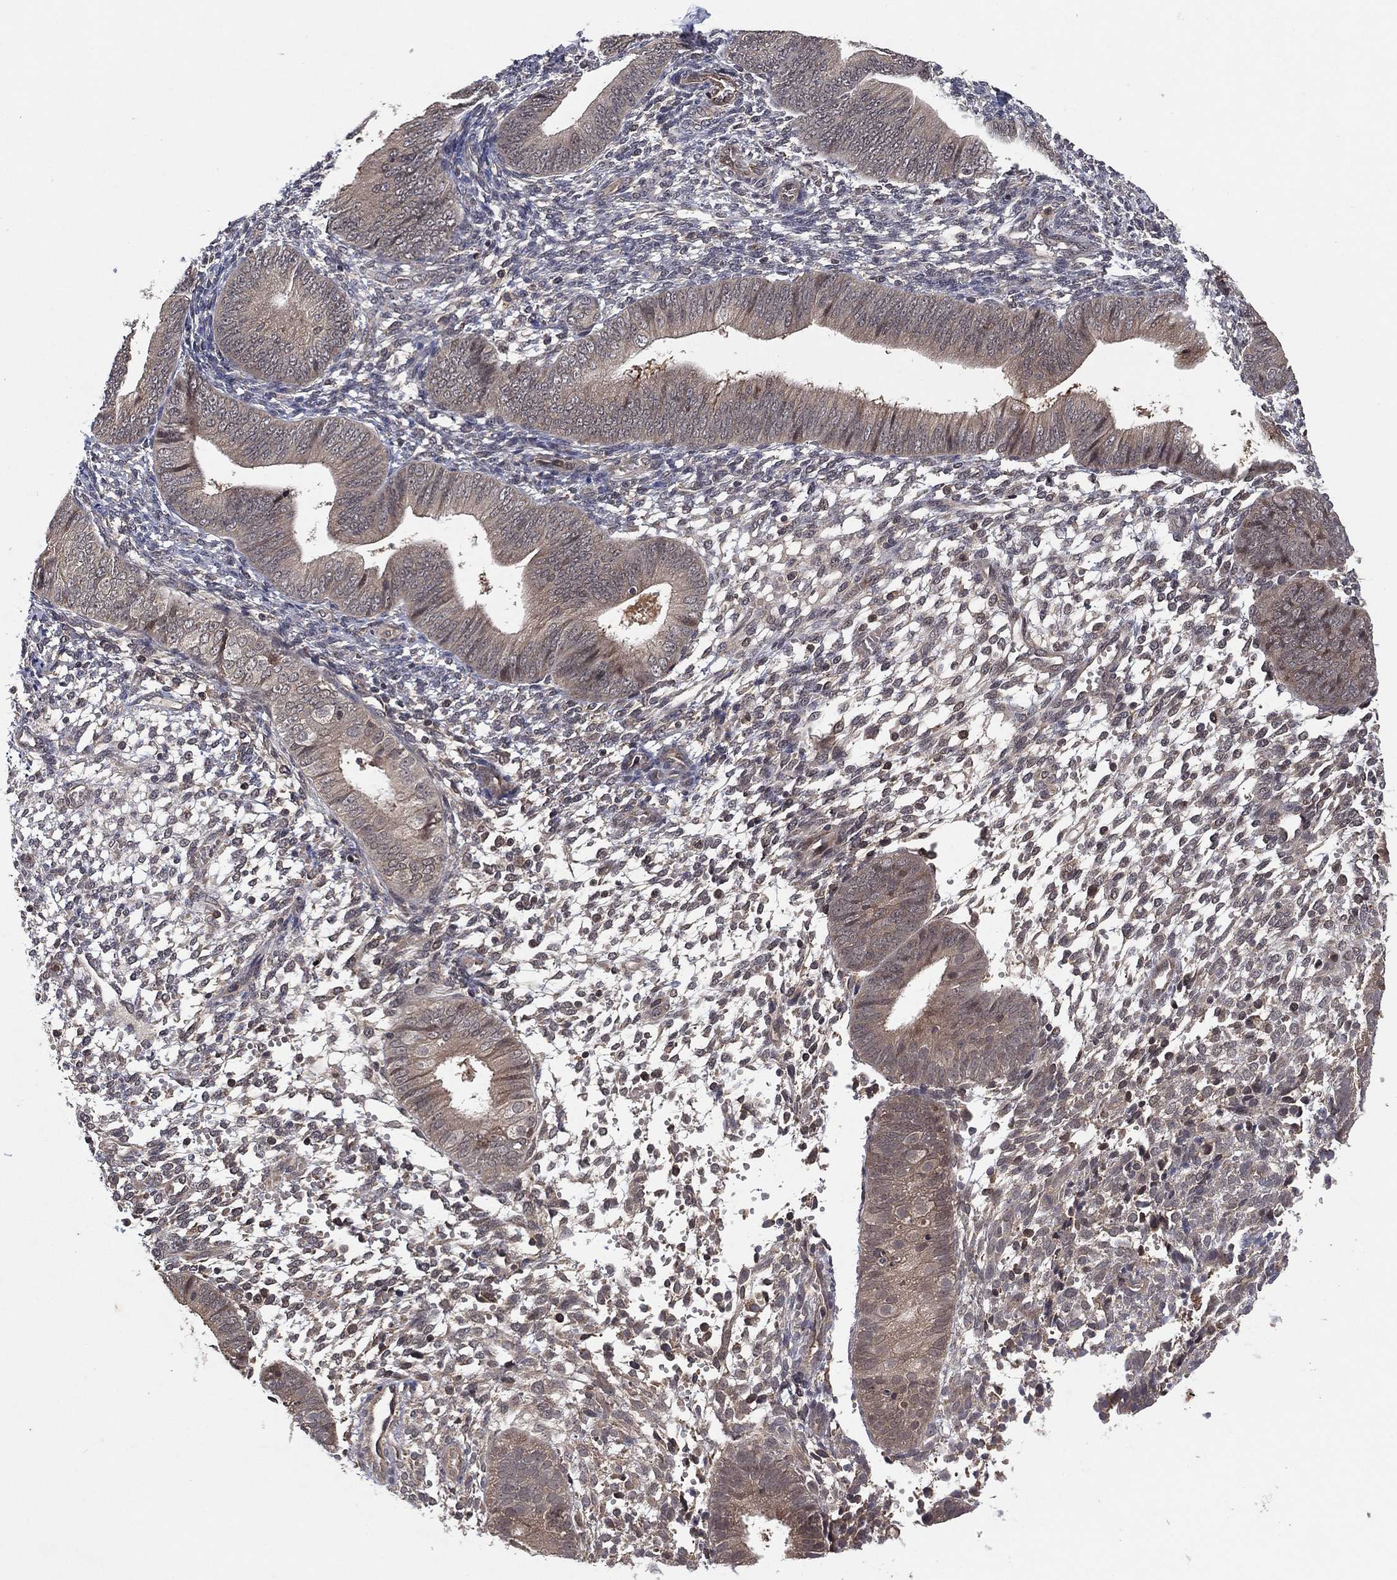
{"staining": {"intensity": "negative", "quantity": "none", "location": "none"}, "tissue": "endometrium", "cell_type": "Cells in endometrial stroma", "image_type": "normal", "snomed": [{"axis": "morphology", "description": "Normal tissue, NOS"}, {"axis": "topography", "description": "Endometrium"}], "caption": "A high-resolution image shows IHC staining of unremarkable endometrium, which demonstrates no significant staining in cells in endometrial stroma. Nuclei are stained in blue.", "gene": "ATG4B", "patient": {"sex": "female", "age": 39}}